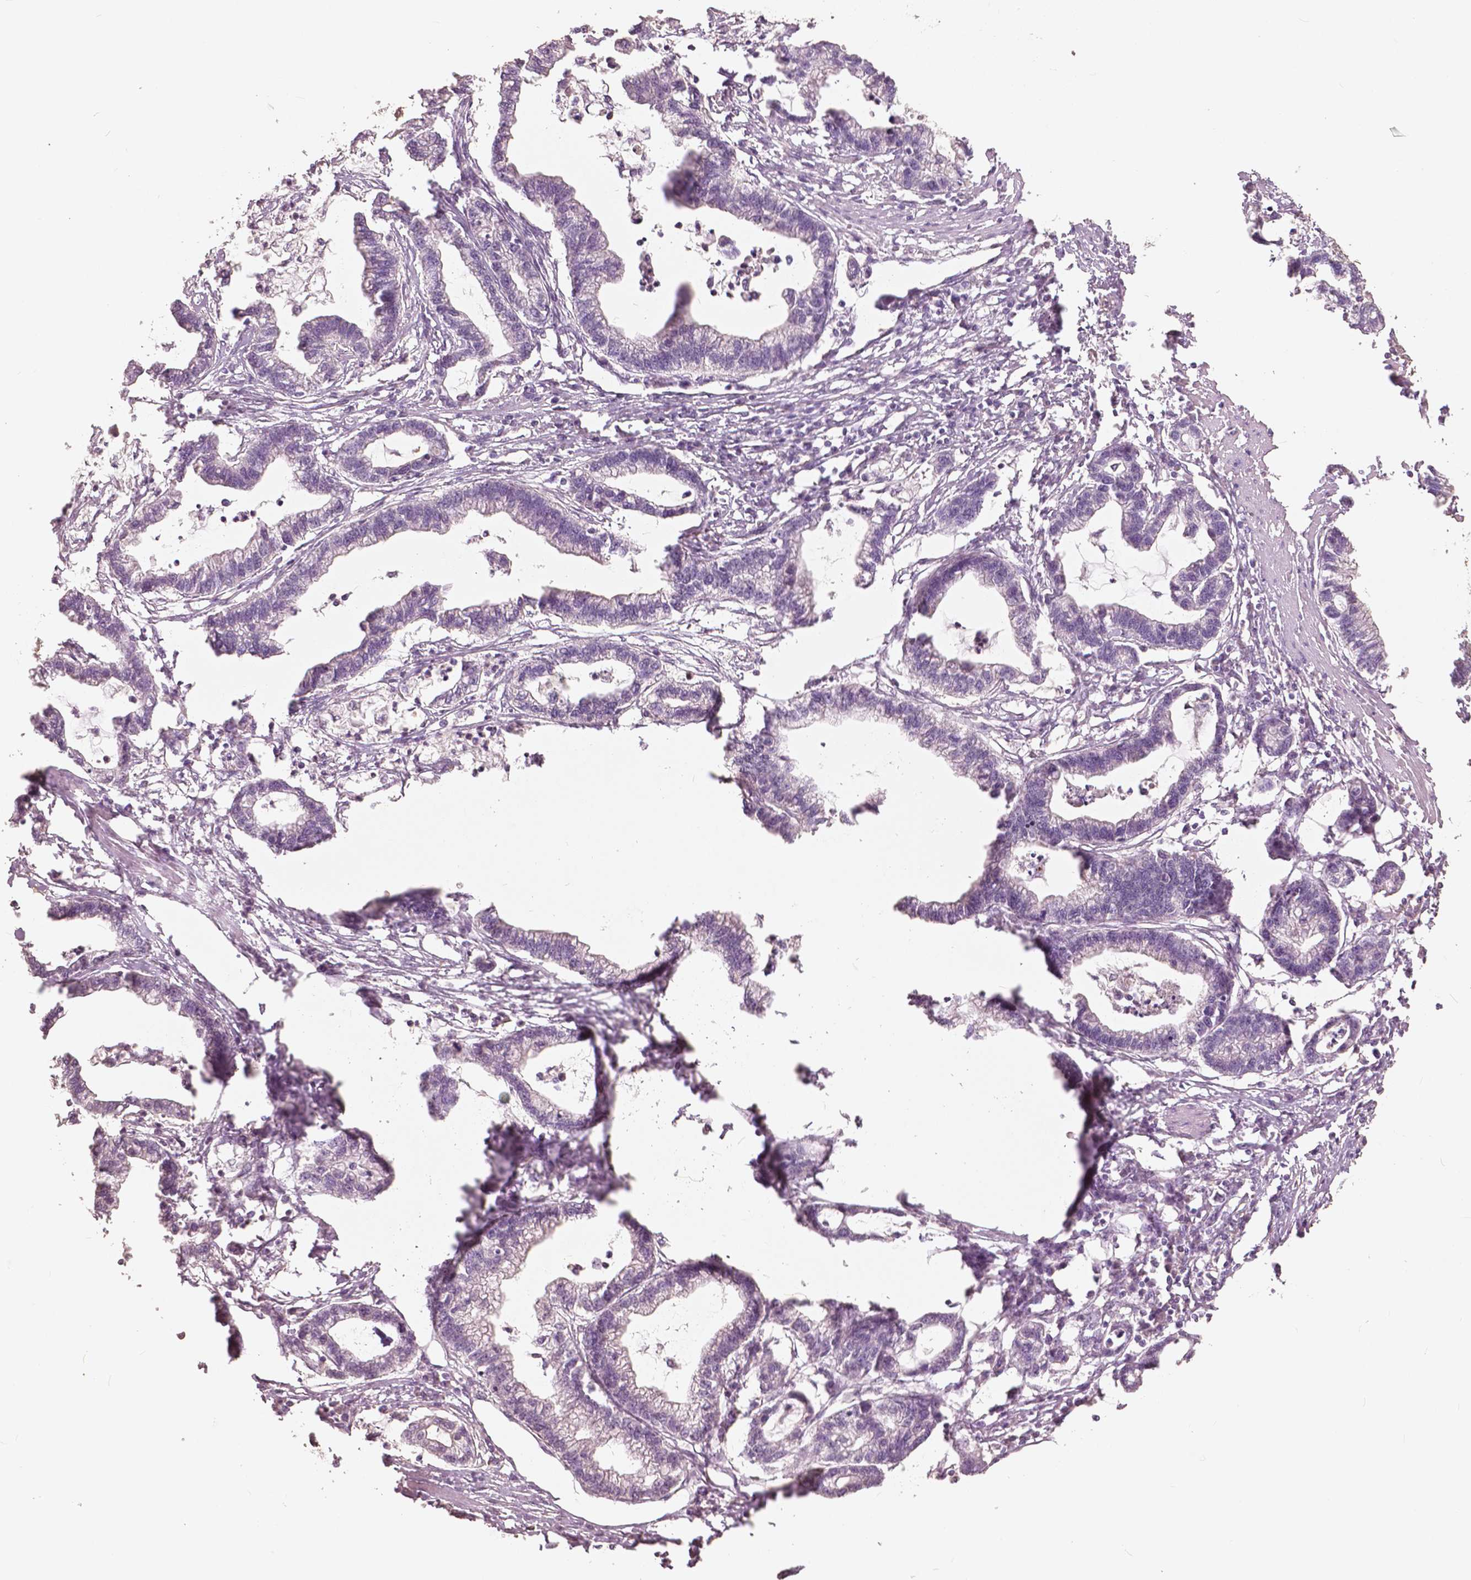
{"staining": {"intensity": "negative", "quantity": "none", "location": "none"}, "tissue": "stomach cancer", "cell_type": "Tumor cells", "image_type": "cancer", "snomed": [{"axis": "morphology", "description": "Adenocarcinoma, NOS"}, {"axis": "topography", "description": "Stomach"}], "caption": "IHC of stomach cancer shows no expression in tumor cells. (Brightfield microscopy of DAB (3,3'-diaminobenzidine) immunohistochemistry at high magnification).", "gene": "NANOG", "patient": {"sex": "male", "age": 83}}